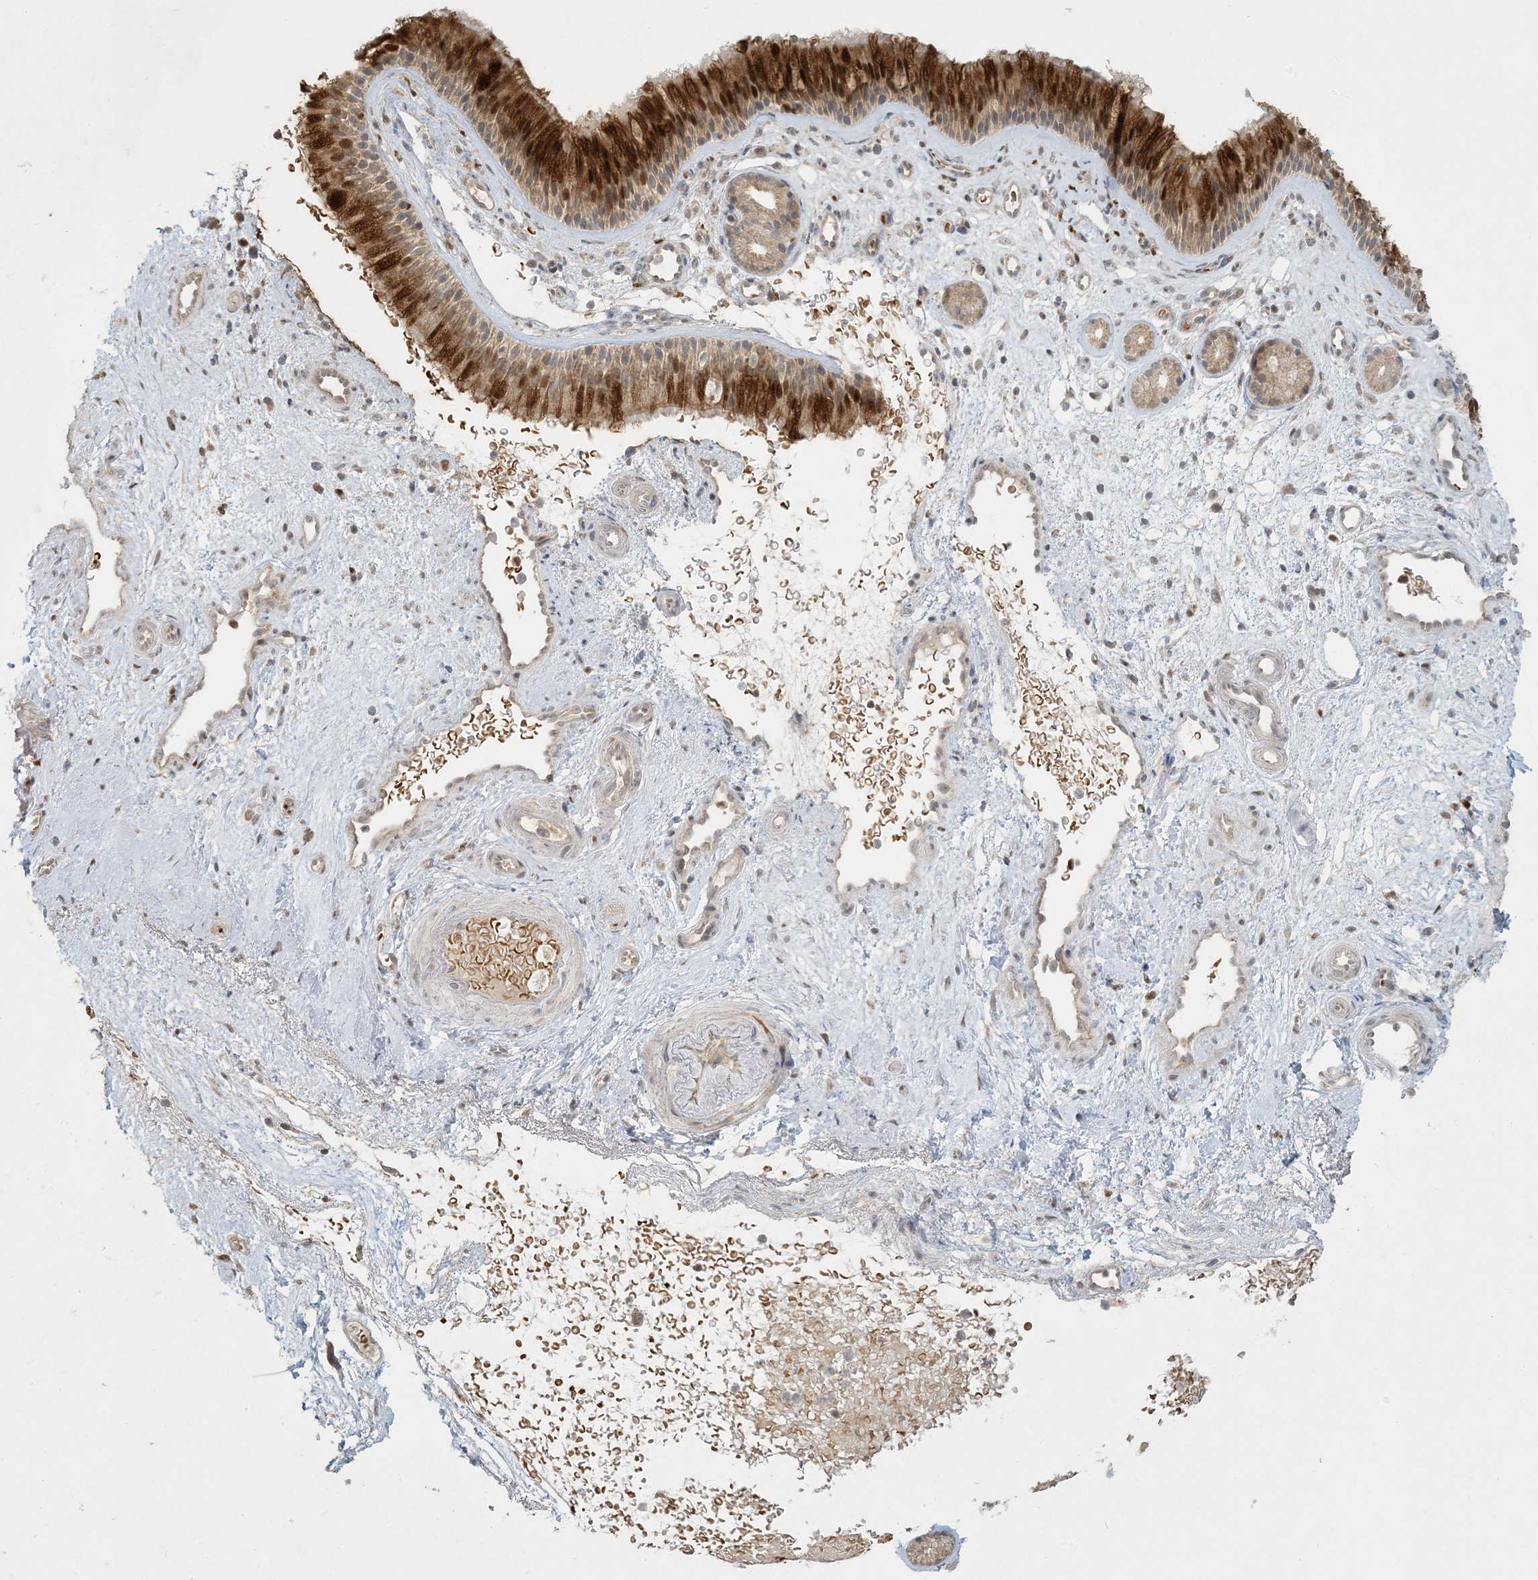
{"staining": {"intensity": "strong", "quantity": "25%-75%", "location": "cytoplasmic/membranous"}, "tissue": "nasopharynx", "cell_type": "Respiratory epithelial cells", "image_type": "normal", "snomed": [{"axis": "morphology", "description": "Normal tissue, NOS"}, {"axis": "morphology", "description": "Inflammation, NOS"}, {"axis": "morphology", "description": "Malignant melanoma, Metastatic site"}, {"axis": "topography", "description": "Nasopharynx"}], "caption": "Immunohistochemistry (DAB (3,3'-diaminobenzidine)) staining of normal nasopharynx exhibits strong cytoplasmic/membranous protein expression in about 25%-75% of respiratory epithelial cells.", "gene": "CTDNEP1", "patient": {"sex": "male", "age": 70}}